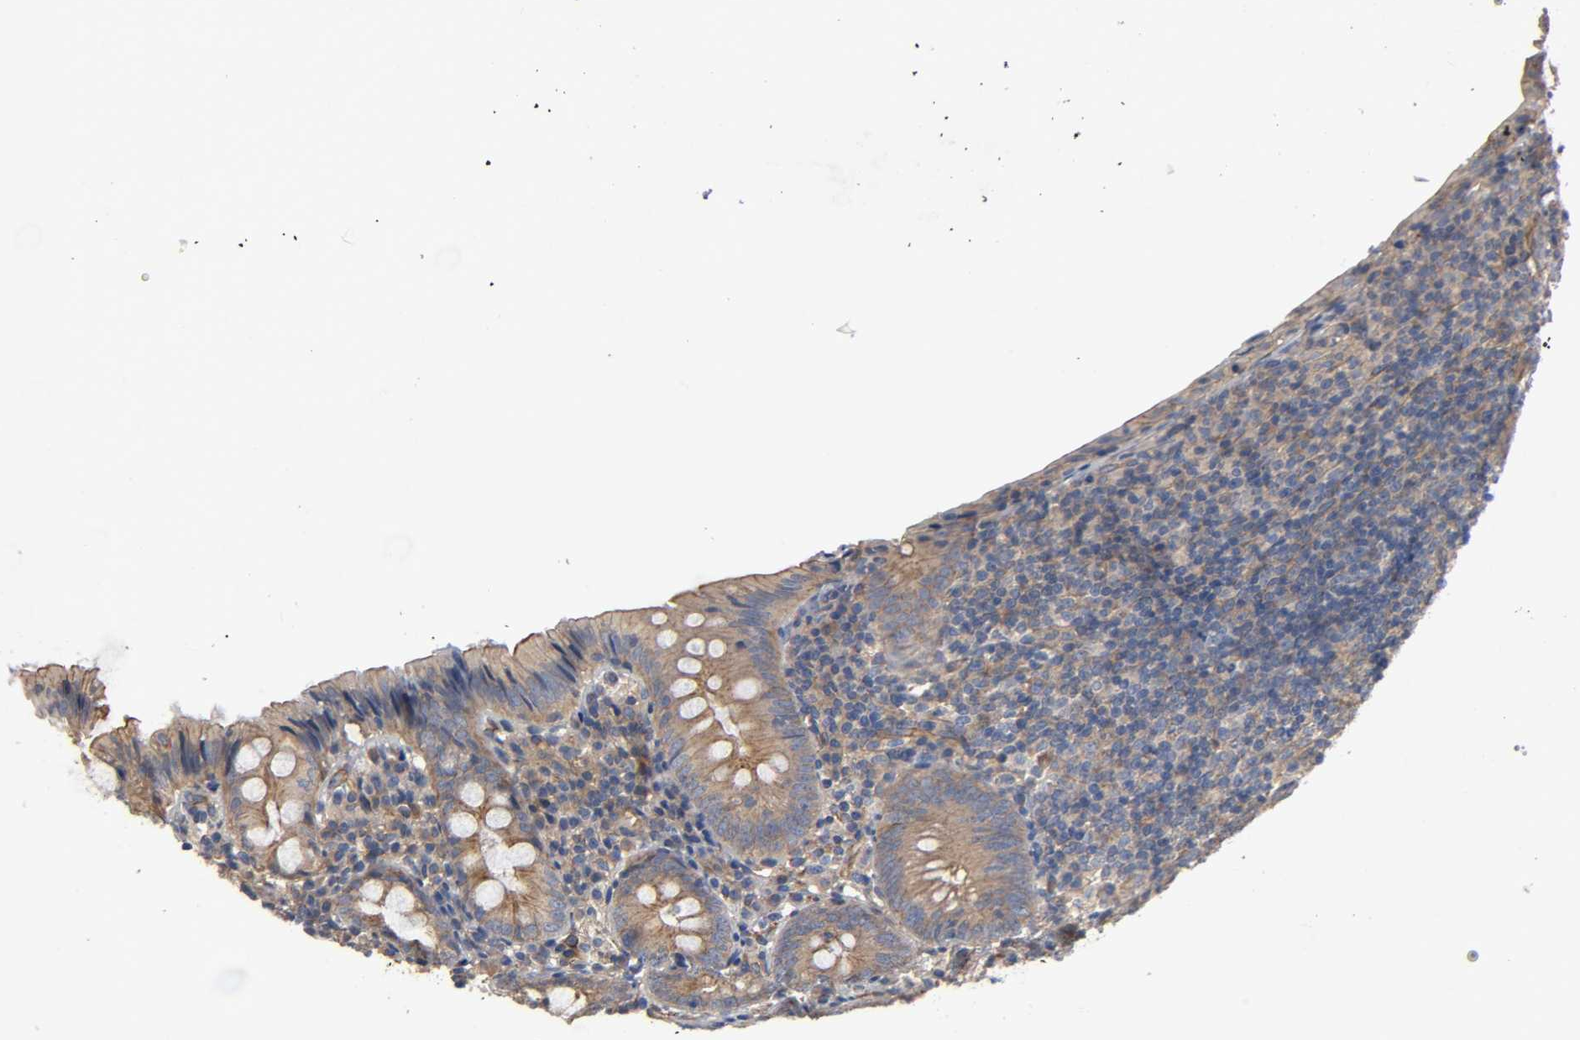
{"staining": {"intensity": "moderate", "quantity": ">75%", "location": "cytoplasmic/membranous"}, "tissue": "appendix", "cell_type": "Glandular cells", "image_type": "normal", "snomed": [{"axis": "morphology", "description": "Normal tissue, NOS"}, {"axis": "topography", "description": "Appendix"}], "caption": "Appendix stained for a protein (brown) shows moderate cytoplasmic/membranous positive staining in about >75% of glandular cells.", "gene": "MARS1", "patient": {"sex": "female", "age": 10}}